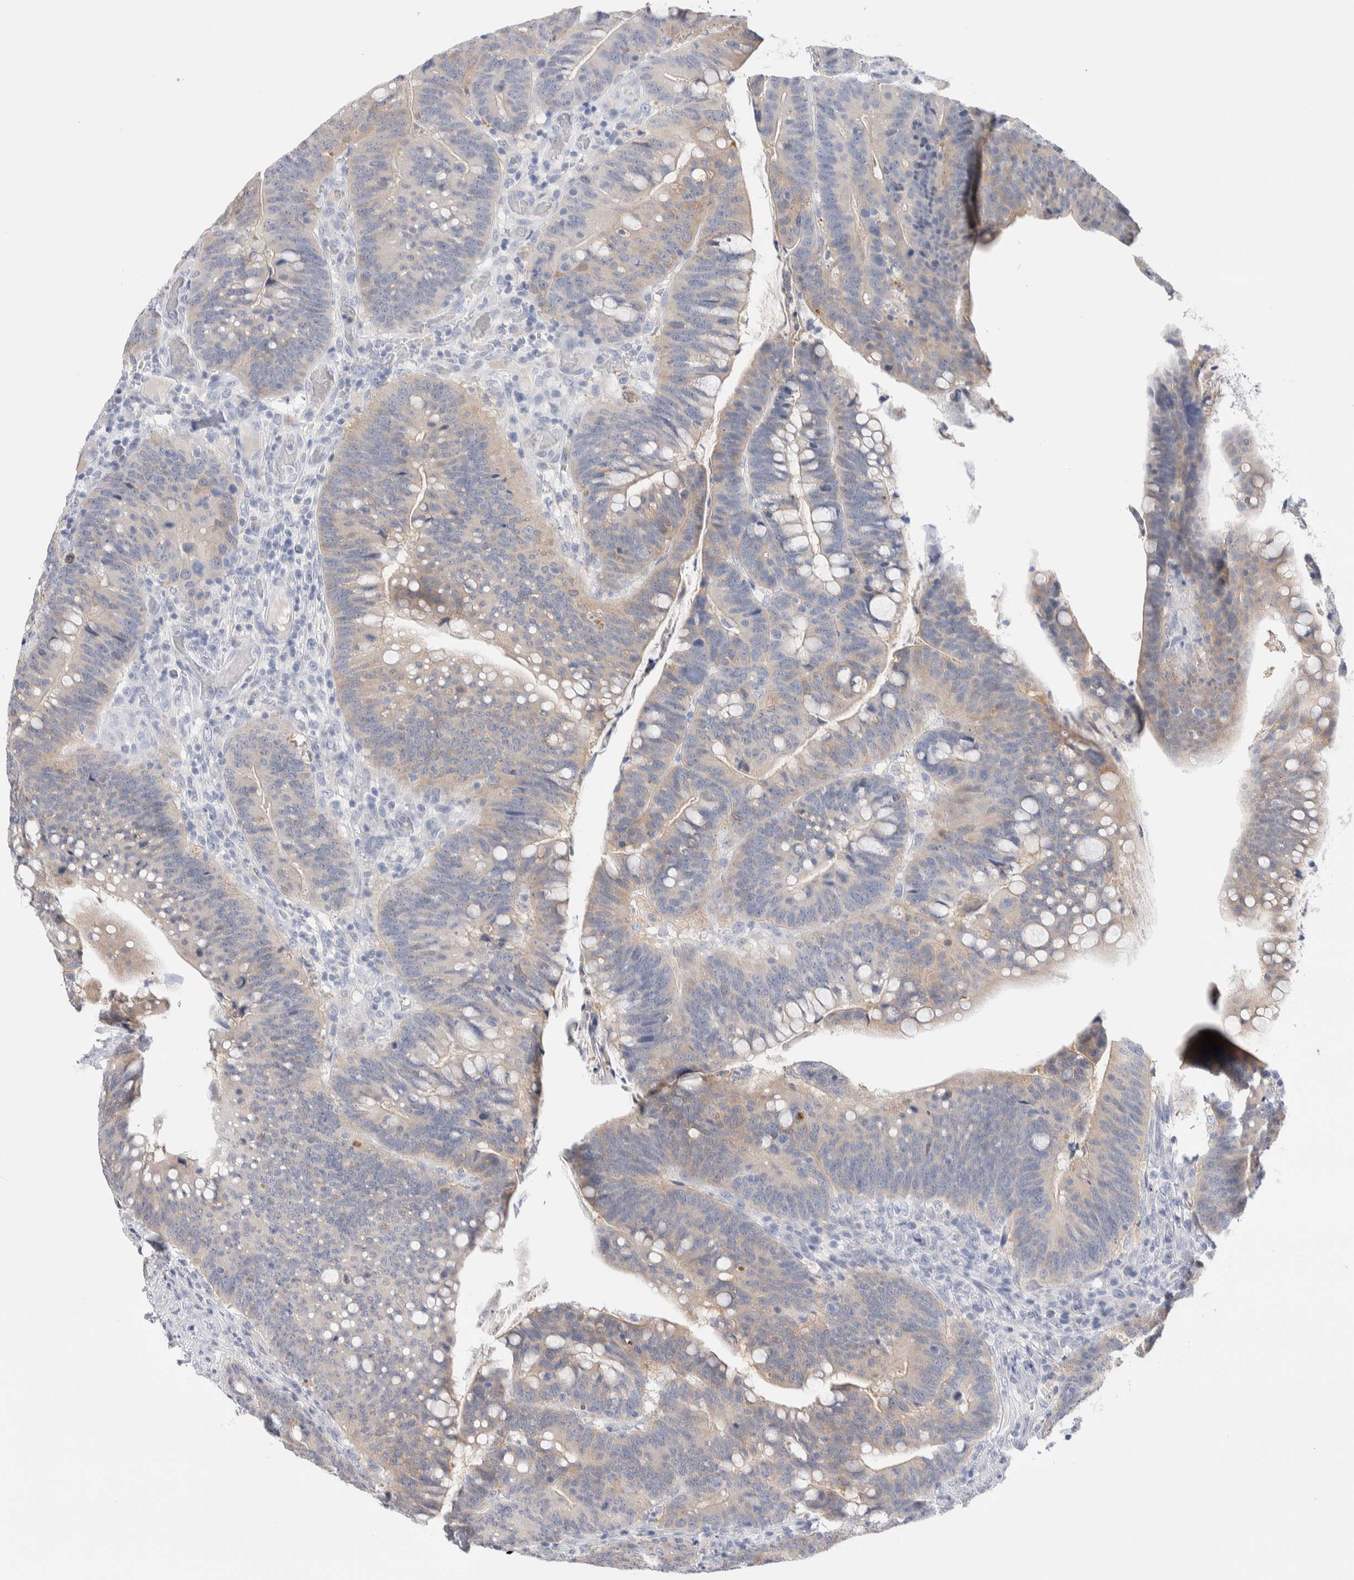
{"staining": {"intensity": "weak", "quantity": "<25%", "location": "cytoplasmic/membranous"}, "tissue": "colorectal cancer", "cell_type": "Tumor cells", "image_type": "cancer", "snomed": [{"axis": "morphology", "description": "Normal tissue, NOS"}, {"axis": "morphology", "description": "Adenocarcinoma, NOS"}, {"axis": "topography", "description": "Colon"}], "caption": "DAB immunohistochemical staining of human adenocarcinoma (colorectal) shows no significant positivity in tumor cells.", "gene": "GDA", "patient": {"sex": "female", "age": 66}}